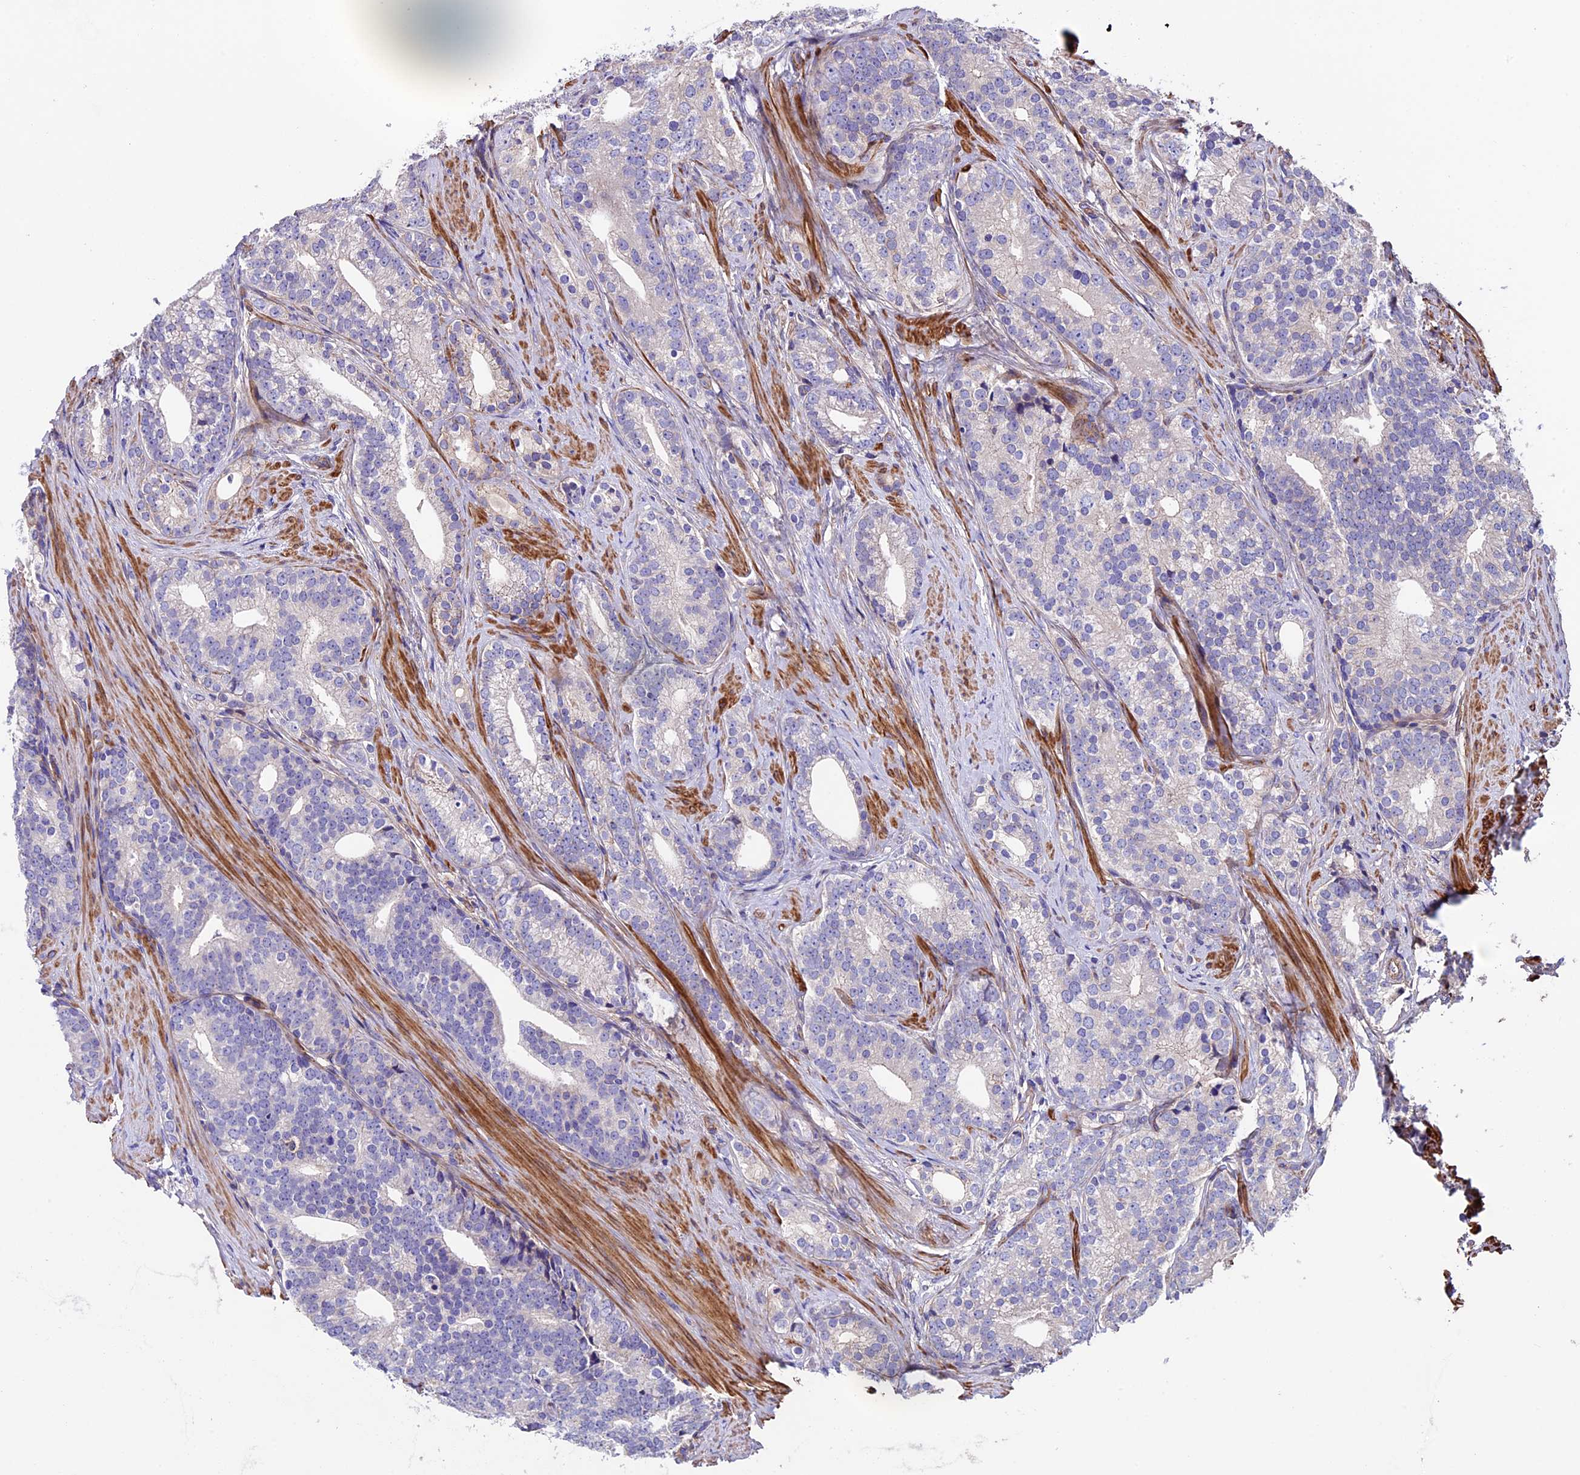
{"staining": {"intensity": "negative", "quantity": "none", "location": "none"}, "tissue": "prostate cancer", "cell_type": "Tumor cells", "image_type": "cancer", "snomed": [{"axis": "morphology", "description": "Adenocarcinoma, Low grade"}, {"axis": "topography", "description": "Prostate"}], "caption": "High magnification brightfield microscopy of adenocarcinoma (low-grade) (prostate) stained with DAB (3,3'-diaminobenzidine) (brown) and counterstained with hematoxylin (blue): tumor cells show no significant expression. (DAB (3,3'-diaminobenzidine) immunohistochemistry visualized using brightfield microscopy, high magnification).", "gene": "EVA1B", "patient": {"sex": "male", "age": 71}}